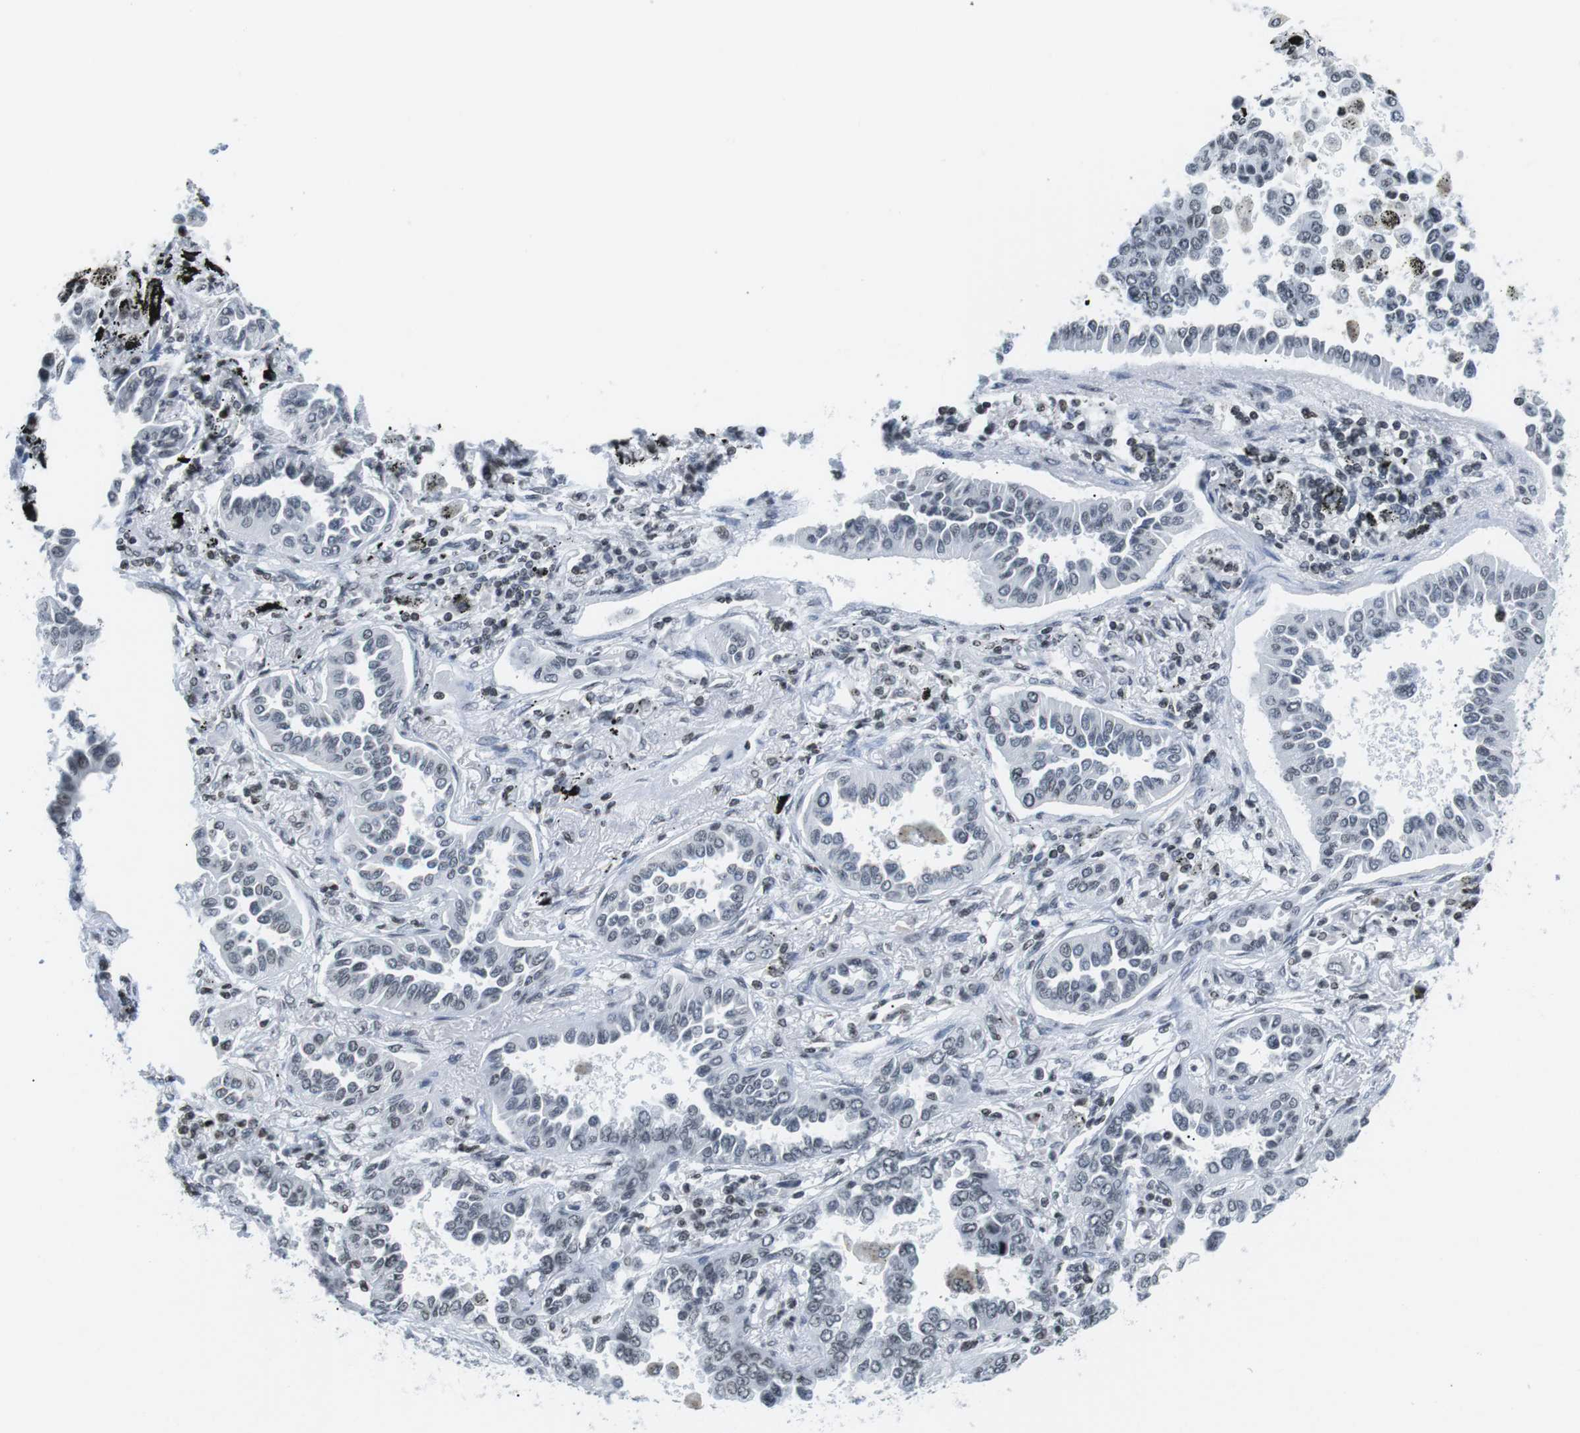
{"staining": {"intensity": "negative", "quantity": "none", "location": "none"}, "tissue": "lung cancer", "cell_type": "Tumor cells", "image_type": "cancer", "snomed": [{"axis": "morphology", "description": "Normal tissue, NOS"}, {"axis": "morphology", "description": "Adenocarcinoma, NOS"}, {"axis": "topography", "description": "Lung"}], "caption": "Immunohistochemistry image of human lung cancer (adenocarcinoma) stained for a protein (brown), which displays no staining in tumor cells.", "gene": "E2F2", "patient": {"sex": "male", "age": 59}}